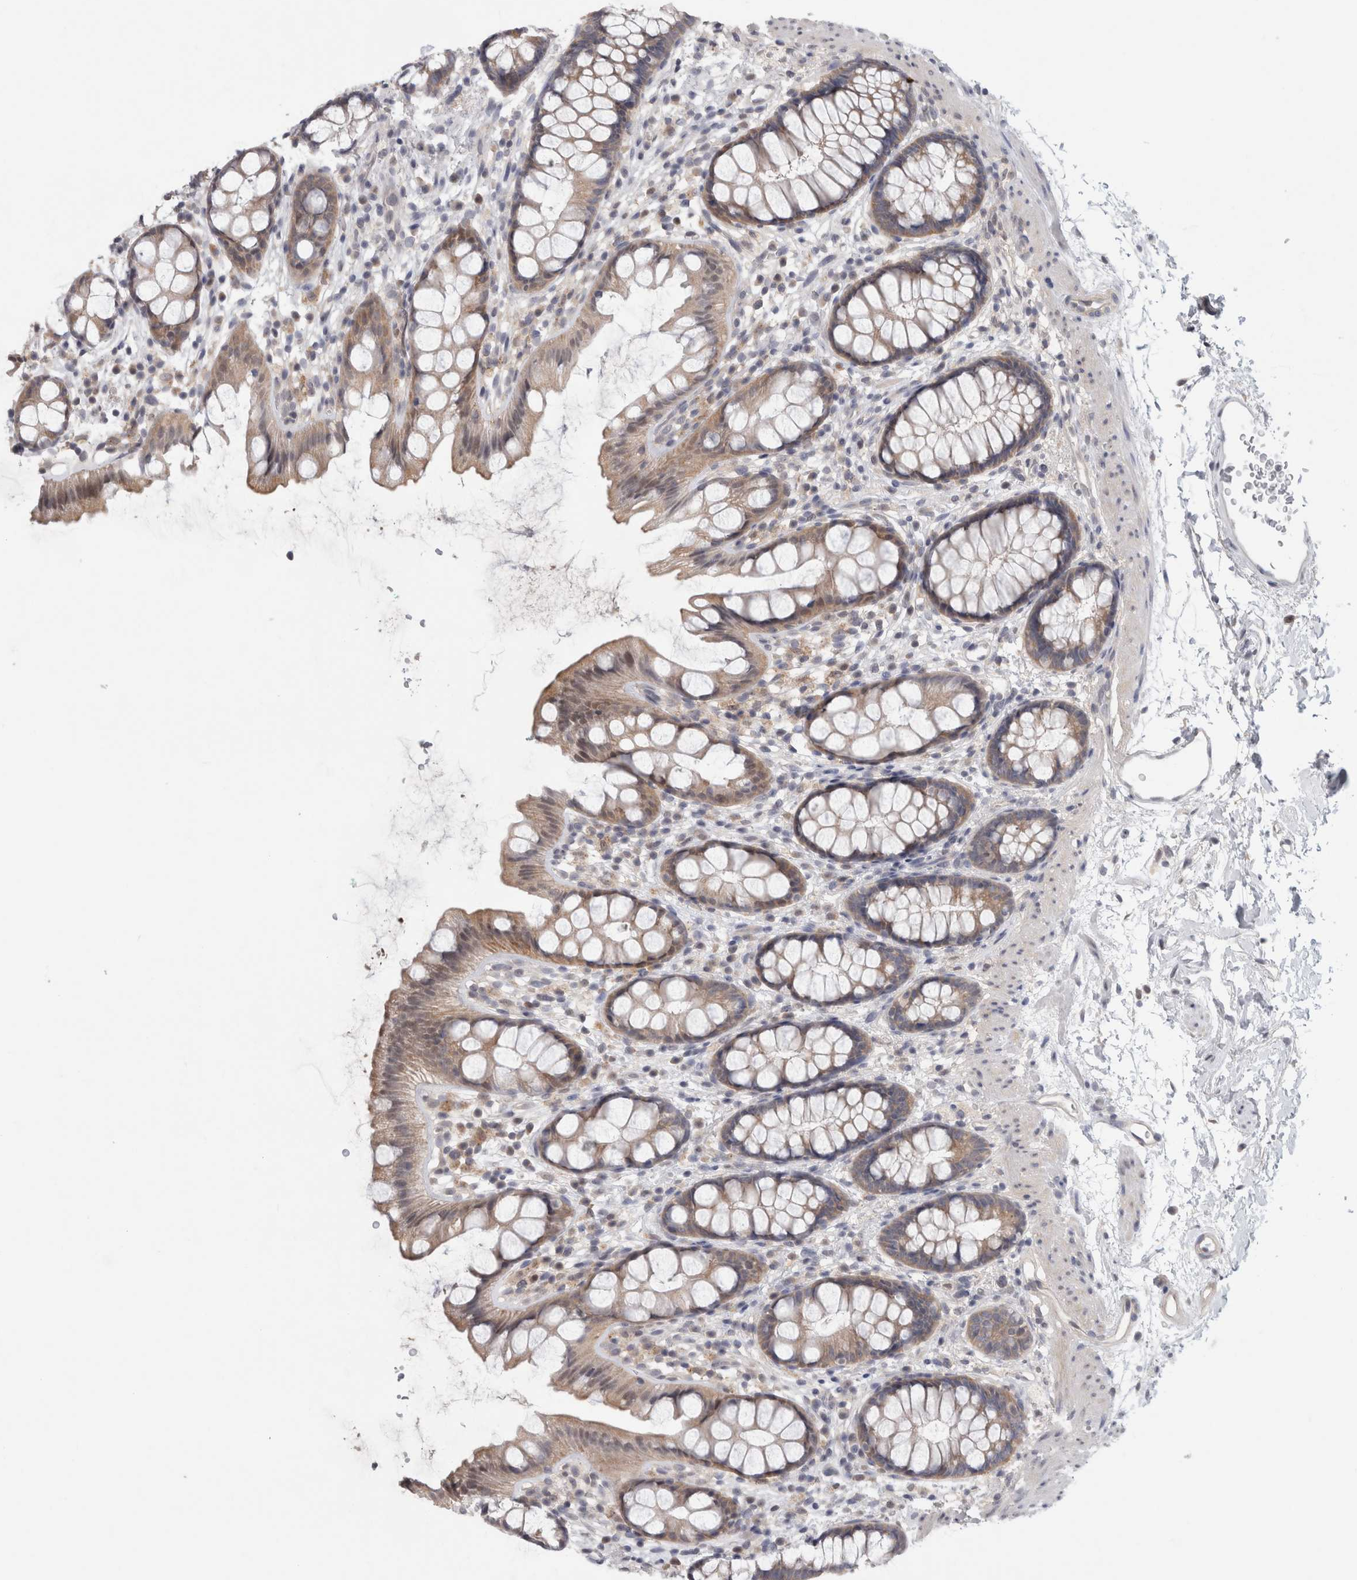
{"staining": {"intensity": "weak", "quantity": "25%-75%", "location": "cytoplasmic/membranous"}, "tissue": "rectum", "cell_type": "Glandular cells", "image_type": "normal", "snomed": [{"axis": "morphology", "description": "Normal tissue, NOS"}, {"axis": "topography", "description": "Rectum"}], "caption": "There is low levels of weak cytoplasmic/membranous expression in glandular cells of normal rectum, as demonstrated by immunohistochemical staining (brown color).", "gene": "PIGP", "patient": {"sex": "female", "age": 65}}